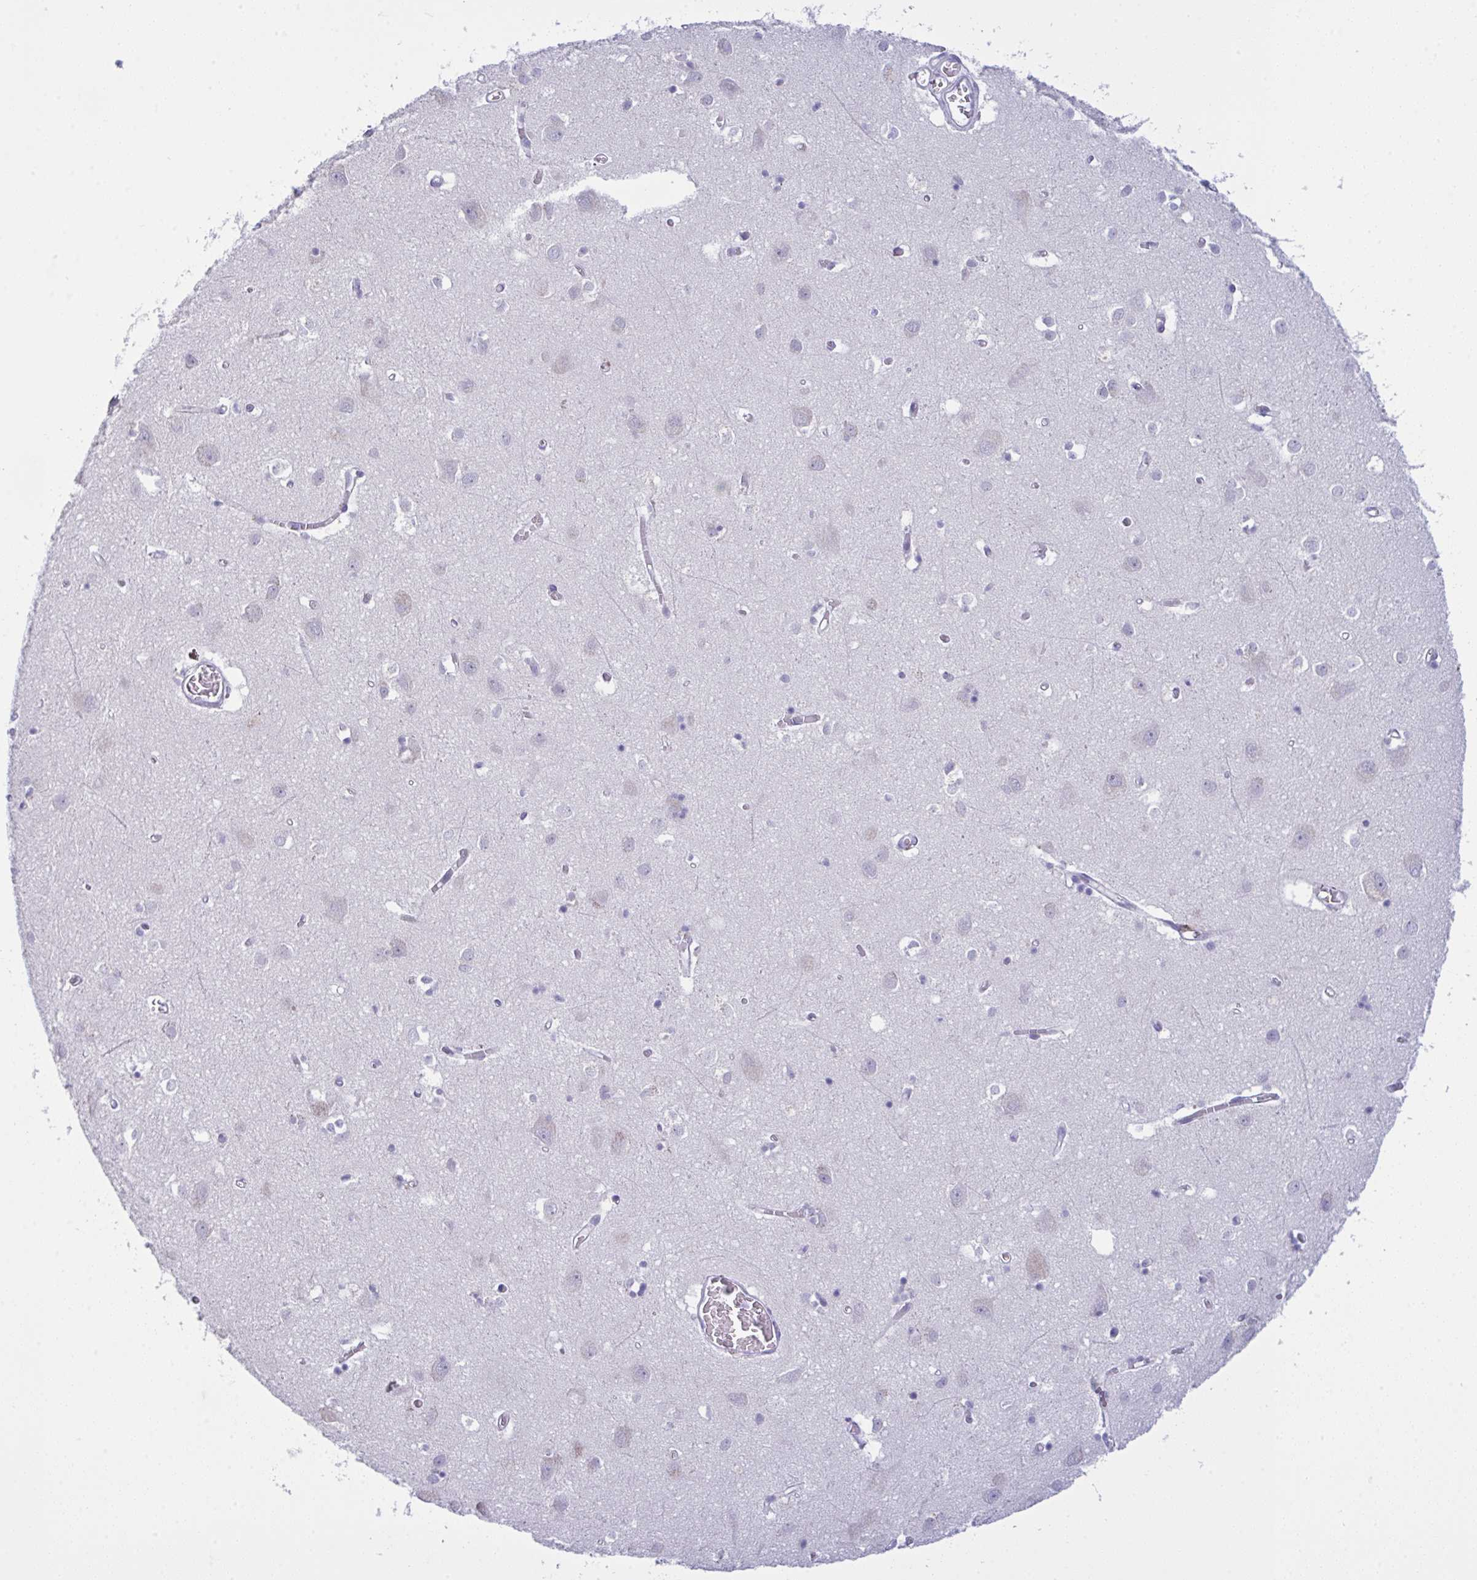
{"staining": {"intensity": "negative", "quantity": "none", "location": "none"}, "tissue": "cerebral cortex", "cell_type": "Endothelial cells", "image_type": "normal", "snomed": [{"axis": "morphology", "description": "Normal tissue, NOS"}, {"axis": "topography", "description": "Cerebral cortex"}], "caption": "Immunohistochemical staining of benign cerebral cortex displays no significant expression in endothelial cells. Brightfield microscopy of immunohistochemistry (IHC) stained with DAB (3,3'-diaminobenzidine) (brown) and hematoxylin (blue), captured at high magnification.", "gene": "TENT5D", "patient": {"sex": "male", "age": 70}}